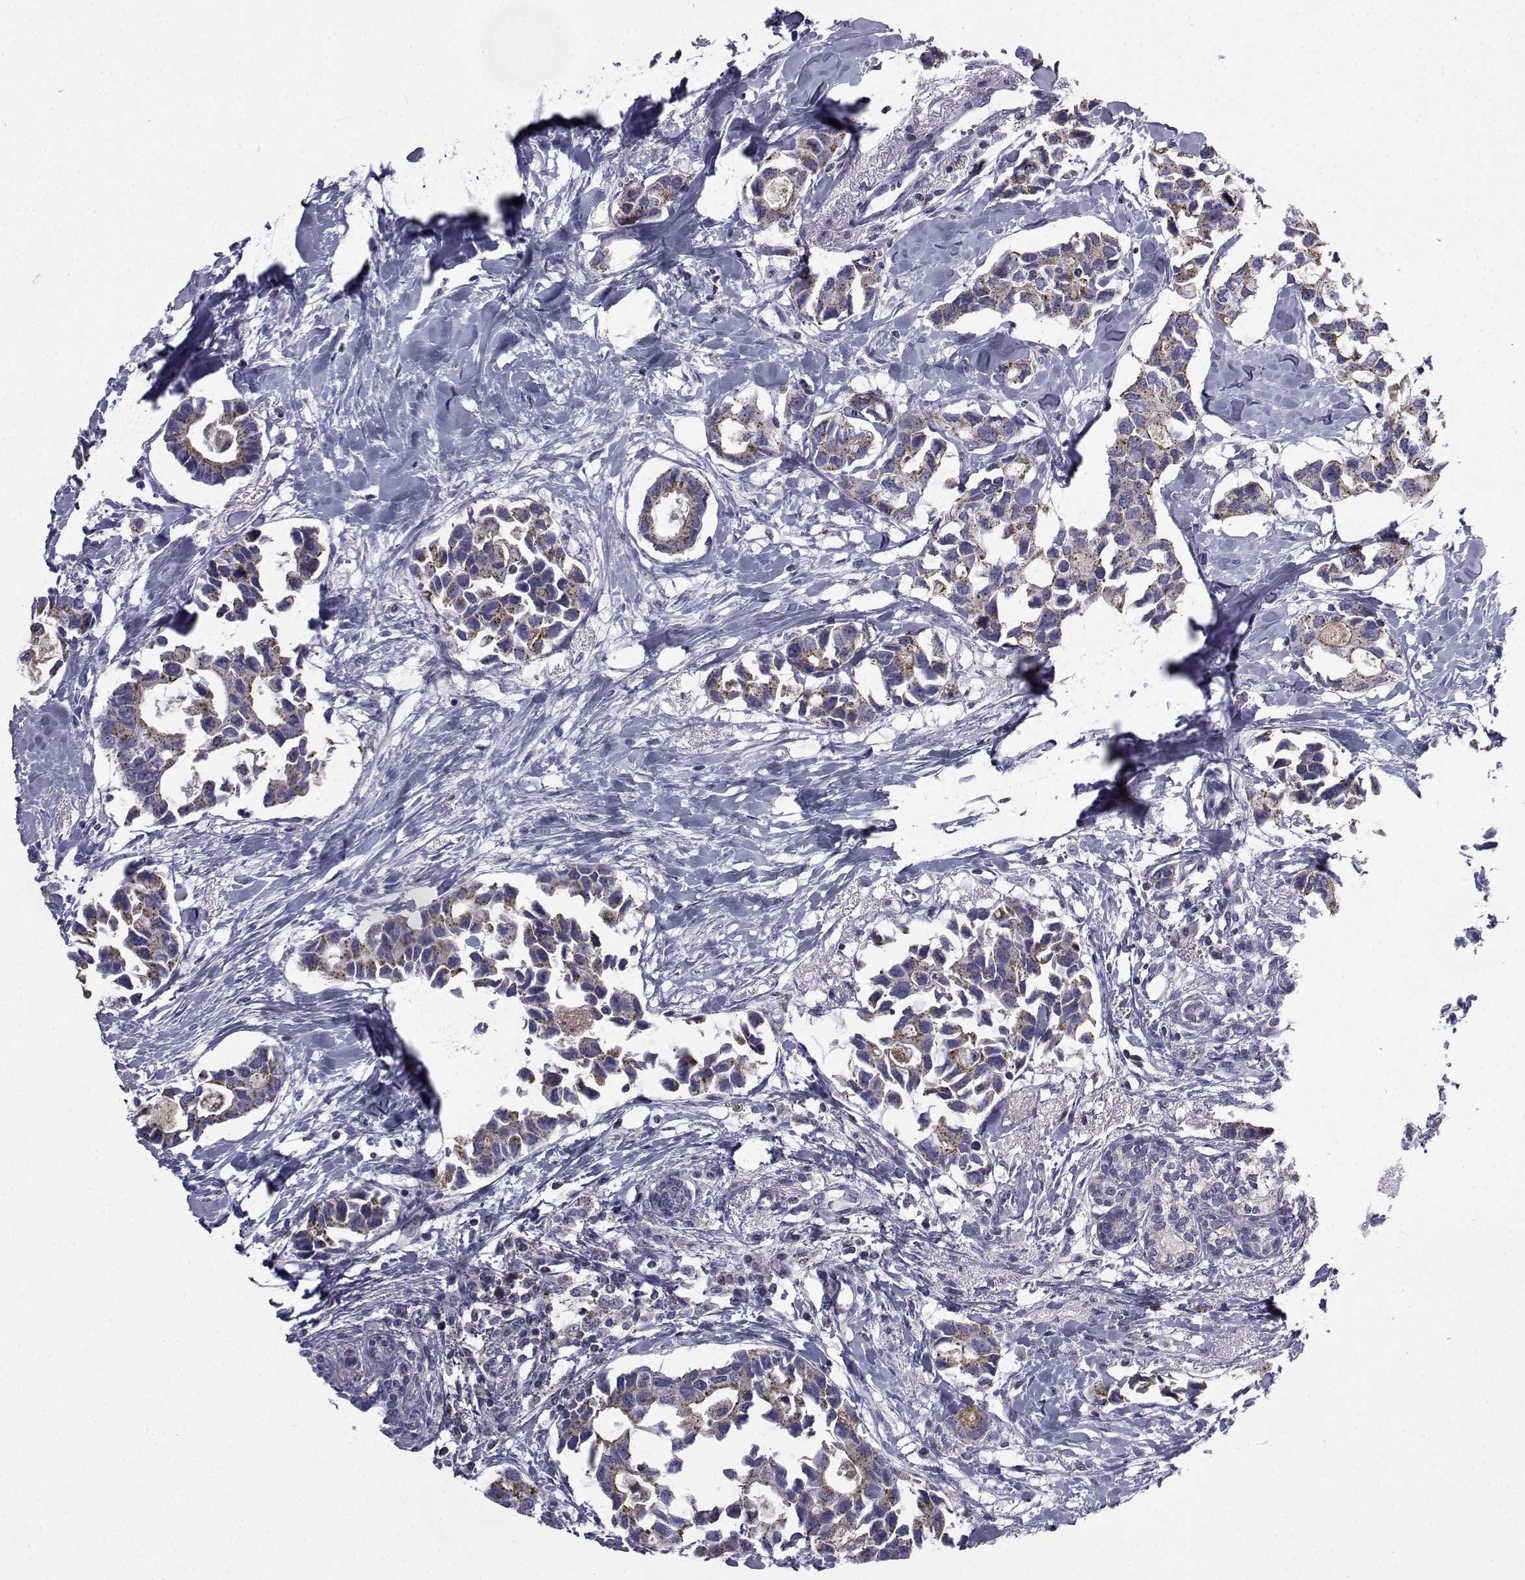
{"staining": {"intensity": "moderate", "quantity": ">75%", "location": "cytoplasmic/membranous"}, "tissue": "breast cancer", "cell_type": "Tumor cells", "image_type": "cancer", "snomed": [{"axis": "morphology", "description": "Duct carcinoma"}, {"axis": "topography", "description": "Breast"}], "caption": "DAB immunohistochemical staining of intraductal carcinoma (breast) exhibits moderate cytoplasmic/membranous protein positivity in approximately >75% of tumor cells.", "gene": "PDE6H", "patient": {"sex": "female", "age": 83}}